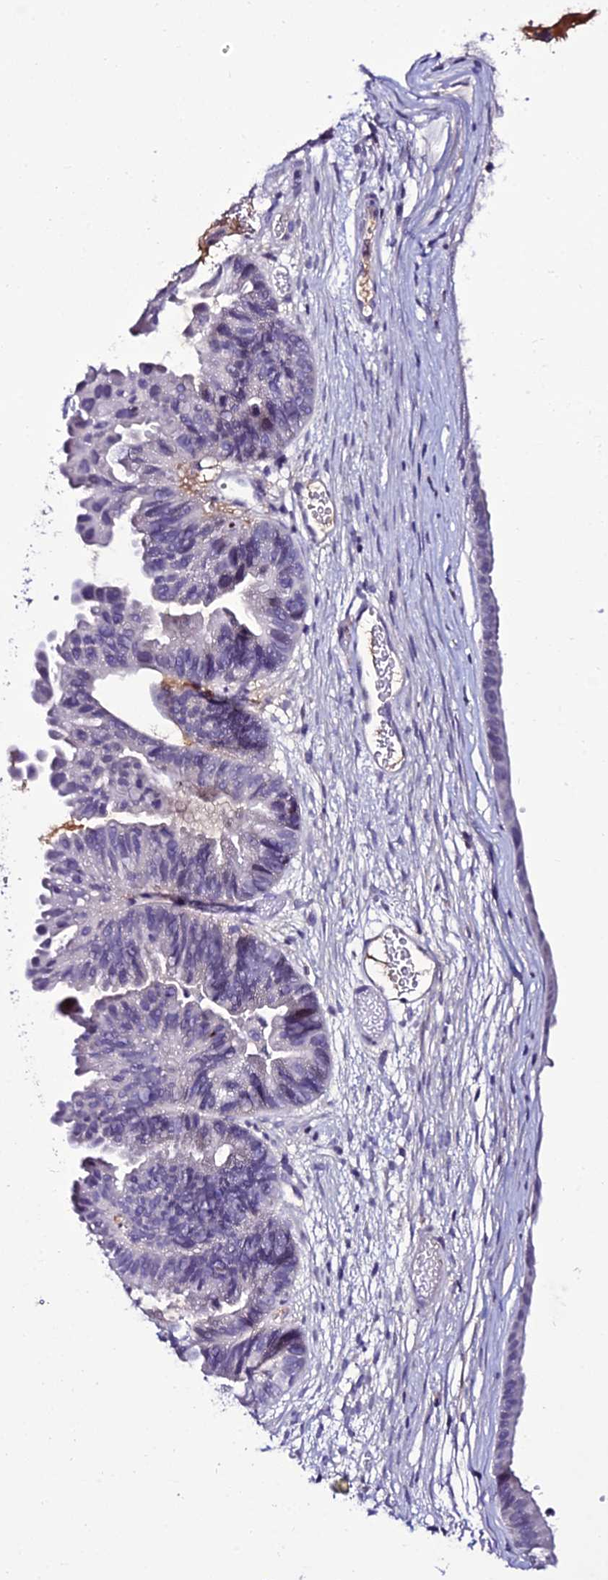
{"staining": {"intensity": "negative", "quantity": "none", "location": "none"}, "tissue": "ovarian cancer", "cell_type": "Tumor cells", "image_type": "cancer", "snomed": [{"axis": "morphology", "description": "Cystadenocarcinoma, mucinous, NOS"}, {"axis": "topography", "description": "Ovary"}], "caption": "An immunohistochemistry histopathology image of mucinous cystadenocarcinoma (ovarian) is shown. There is no staining in tumor cells of mucinous cystadenocarcinoma (ovarian).", "gene": "DEFB132", "patient": {"sex": "female", "age": 61}}